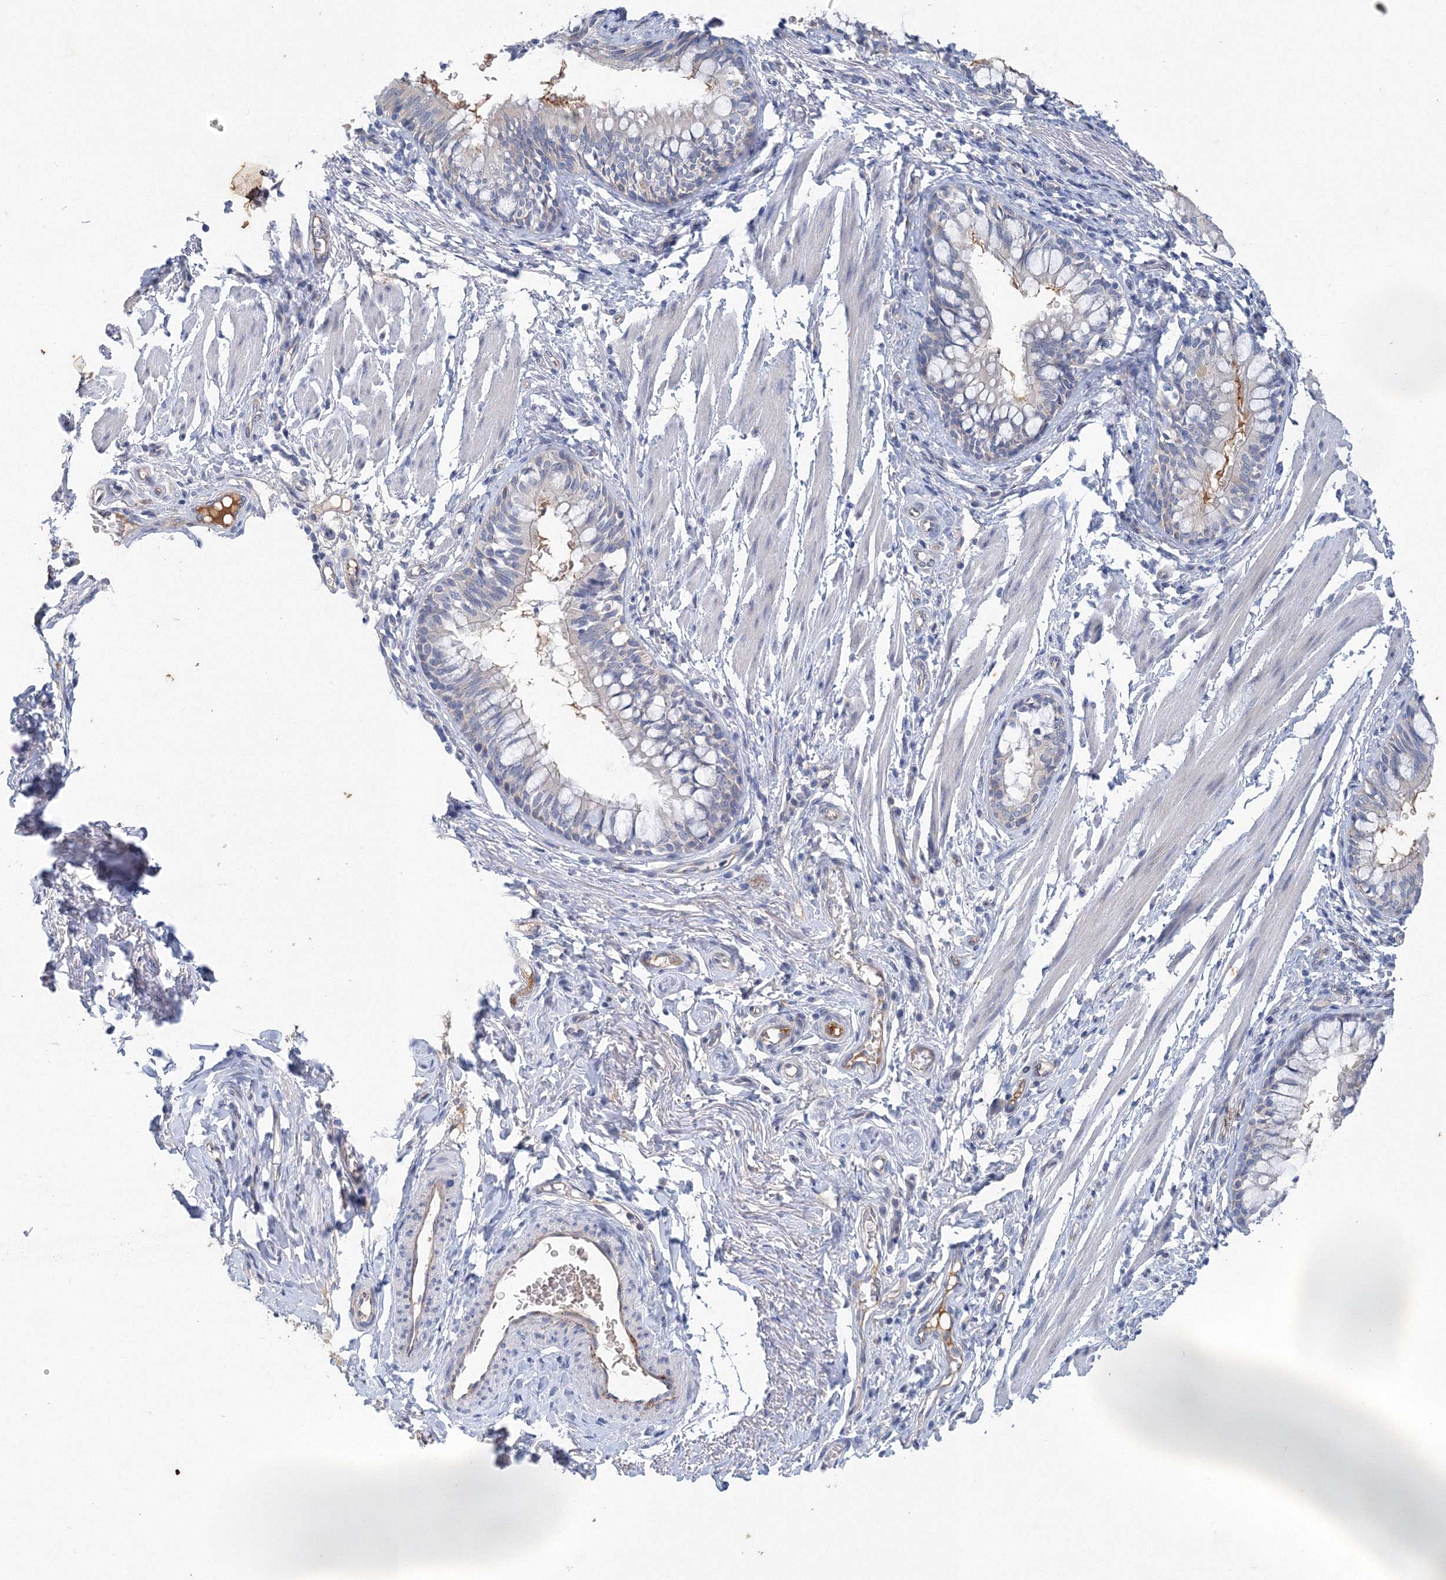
{"staining": {"intensity": "negative", "quantity": "none", "location": "none"}, "tissue": "bronchus", "cell_type": "Respiratory epithelial cells", "image_type": "normal", "snomed": [{"axis": "morphology", "description": "Normal tissue, NOS"}, {"axis": "topography", "description": "Cartilage tissue"}, {"axis": "topography", "description": "Bronchus"}], "caption": "Immunohistochemistry micrograph of unremarkable human bronchus stained for a protein (brown), which exhibits no positivity in respiratory epithelial cells.", "gene": "TANC1", "patient": {"sex": "female", "age": 36}}